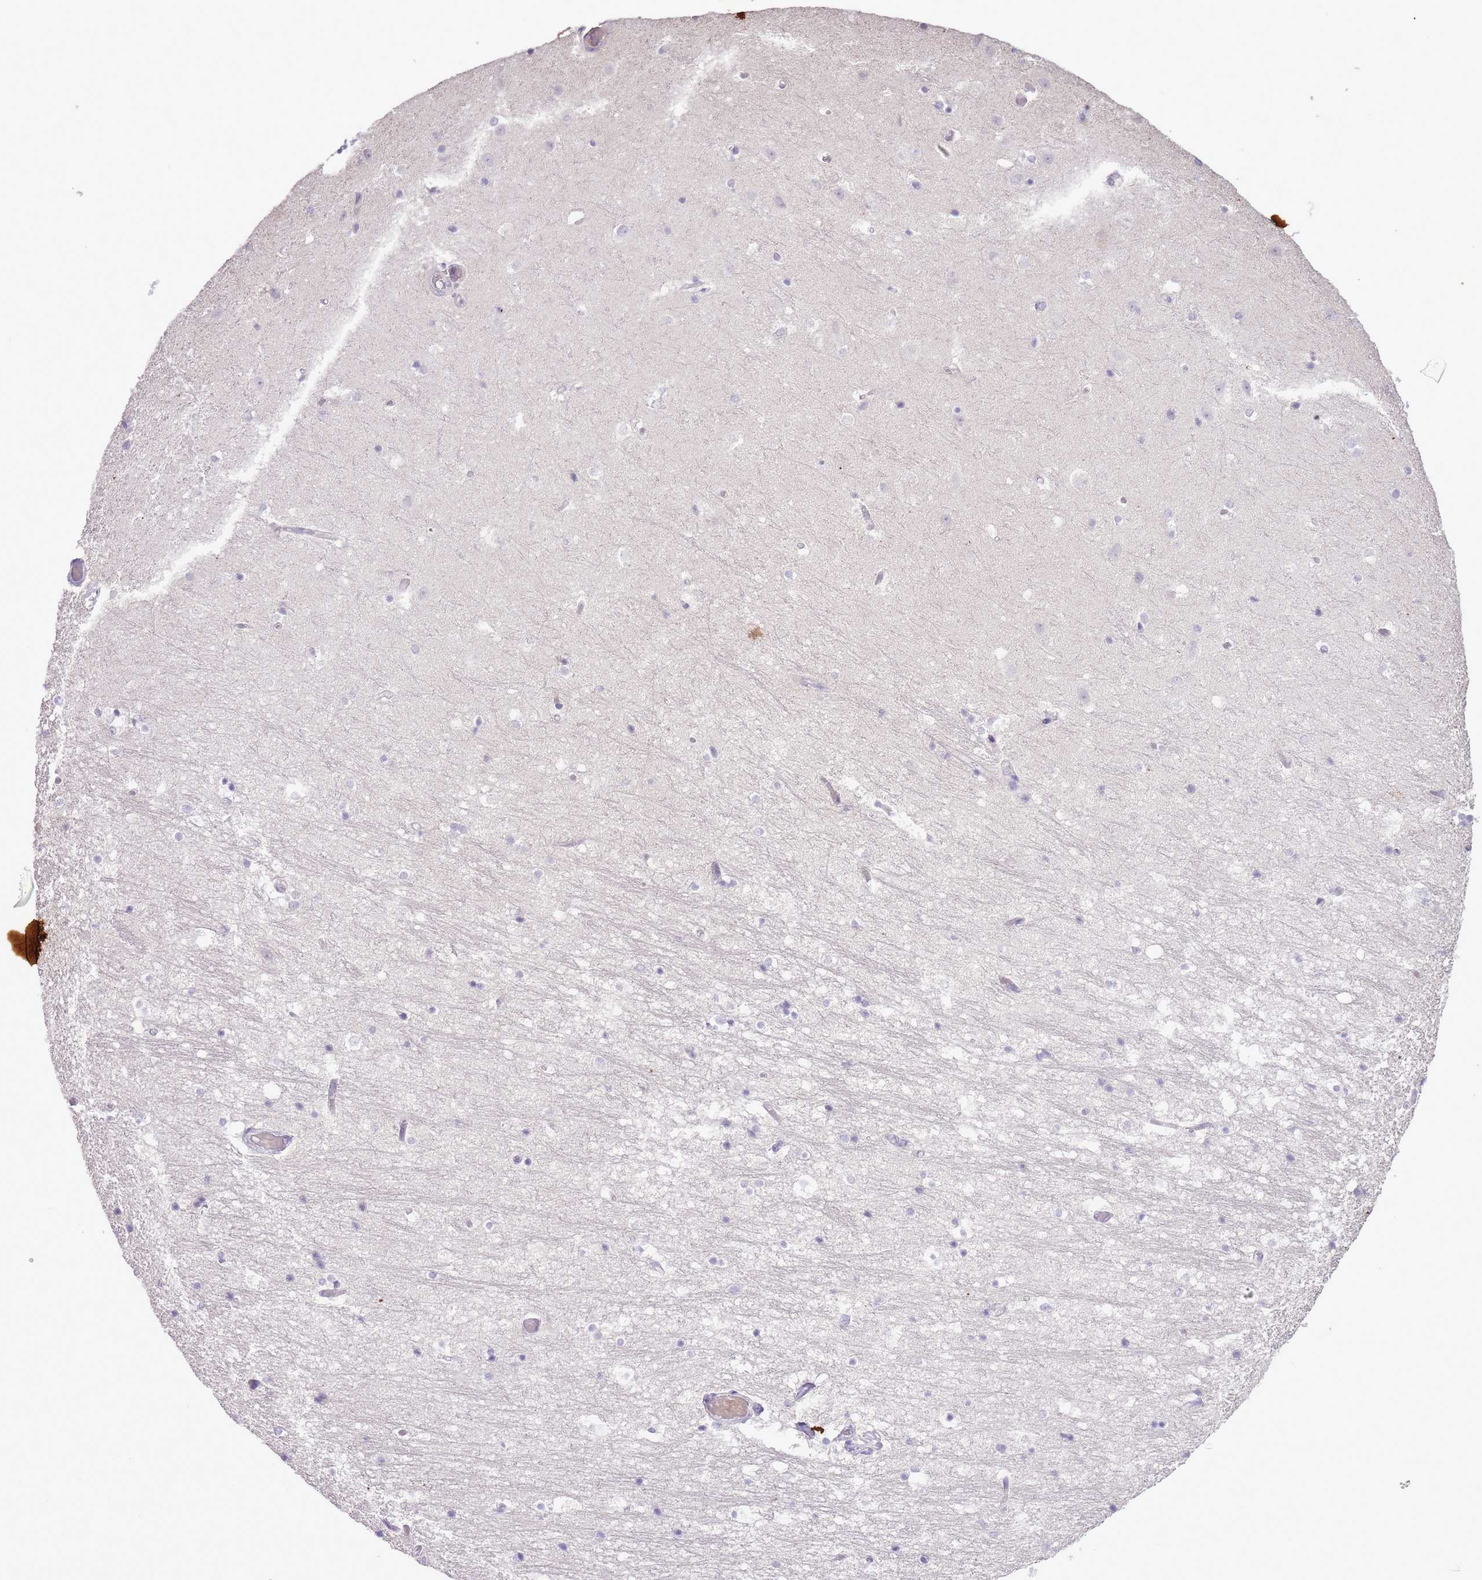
{"staining": {"intensity": "negative", "quantity": "none", "location": "none"}, "tissue": "hippocampus", "cell_type": "Glial cells", "image_type": "normal", "snomed": [{"axis": "morphology", "description": "Normal tissue, NOS"}, {"axis": "topography", "description": "Hippocampus"}], "caption": "High power microscopy micrograph of an immunohistochemistry (IHC) photomicrograph of normal hippocampus, revealing no significant staining in glial cells.", "gene": "GMNN", "patient": {"sex": "female", "age": 52}}